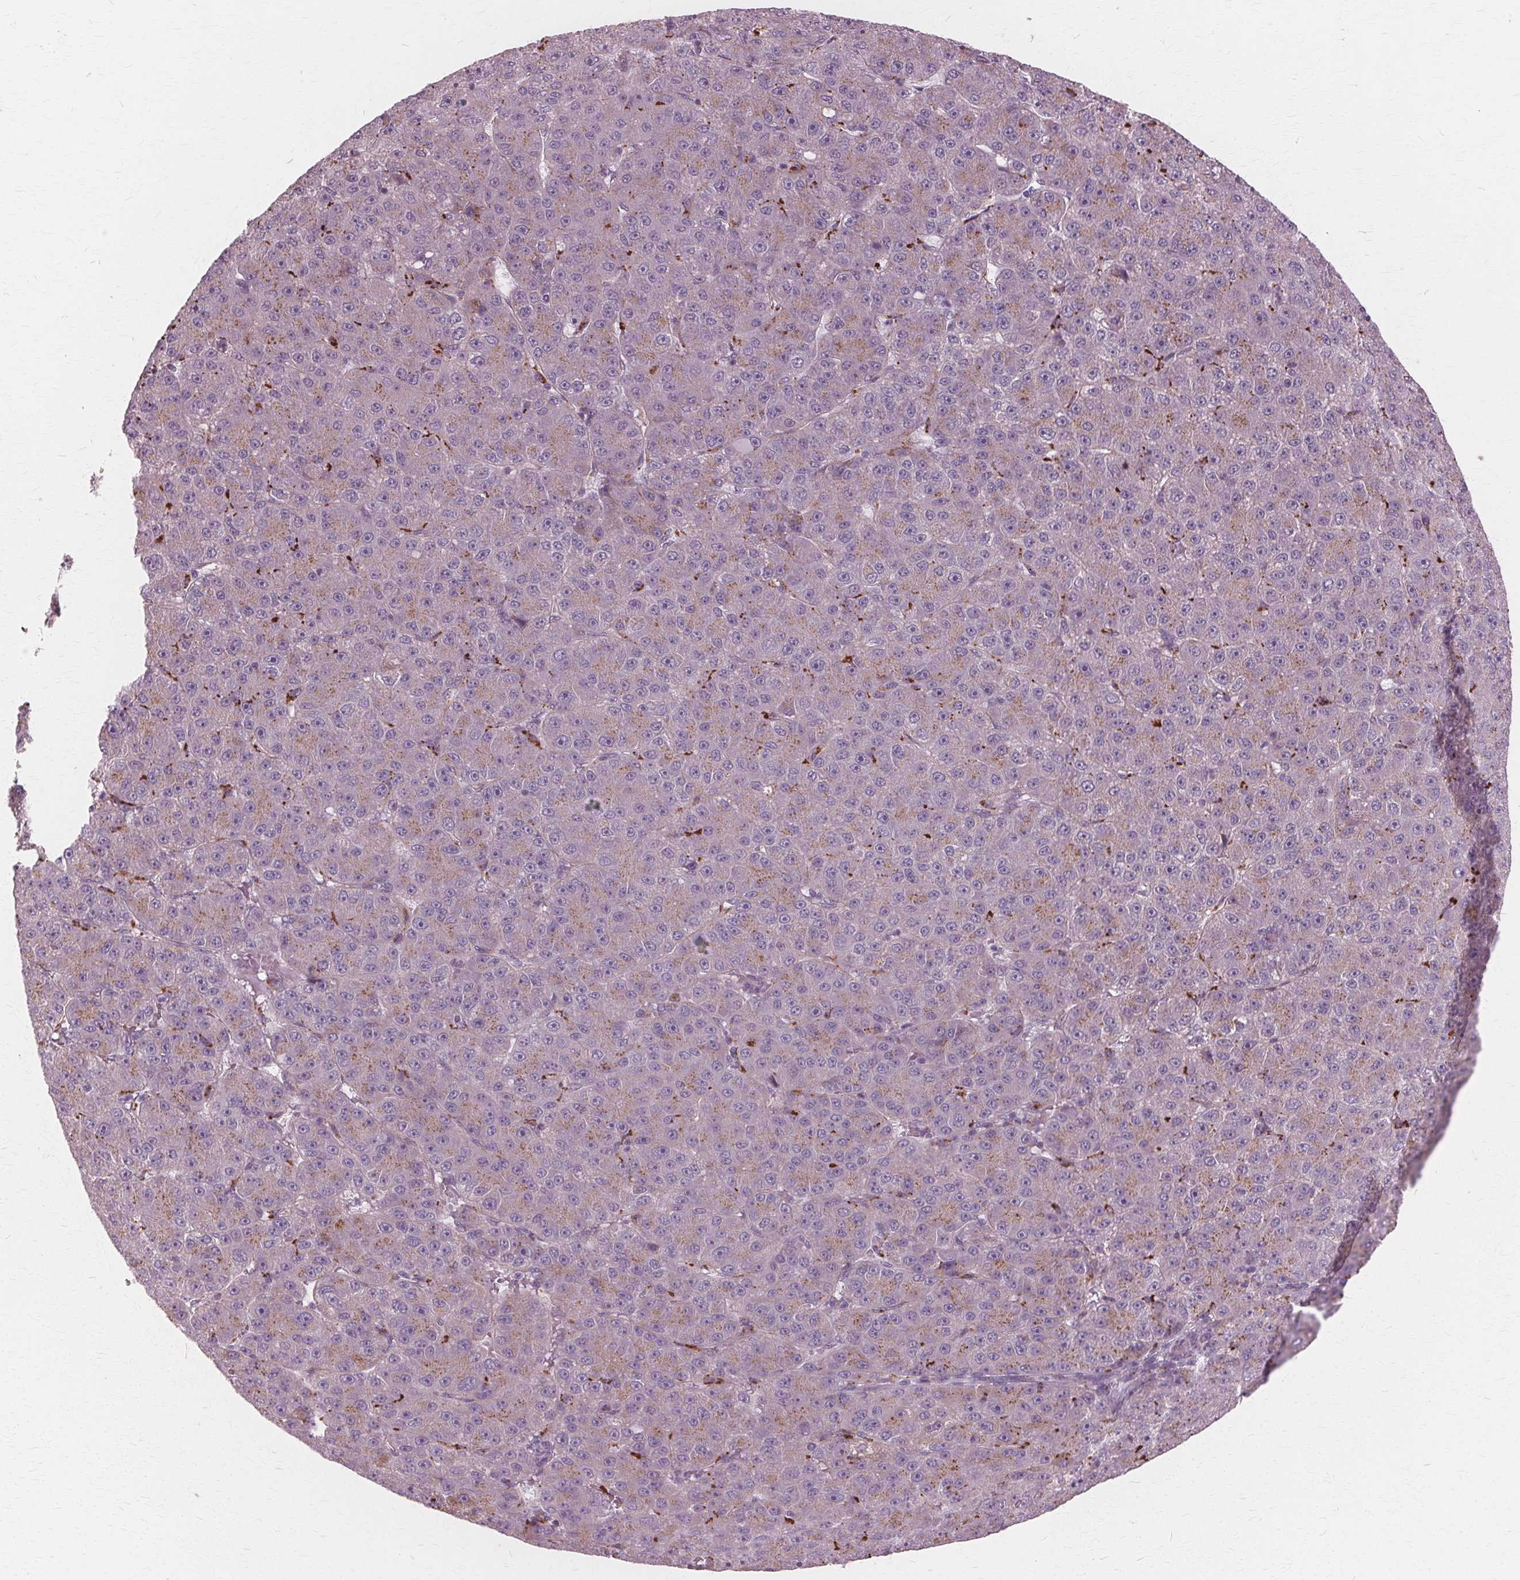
{"staining": {"intensity": "weak", "quantity": "25%-75%", "location": "cytoplasmic/membranous"}, "tissue": "liver cancer", "cell_type": "Tumor cells", "image_type": "cancer", "snomed": [{"axis": "morphology", "description": "Carcinoma, Hepatocellular, NOS"}, {"axis": "topography", "description": "Liver"}], "caption": "The photomicrograph exhibits staining of liver cancer, revealing weak cytoplasmic/membranous protein expression (brown color) within tumor cells.", "gene": "DNASE2", "patient": {"sex": "male", "age": 67}}